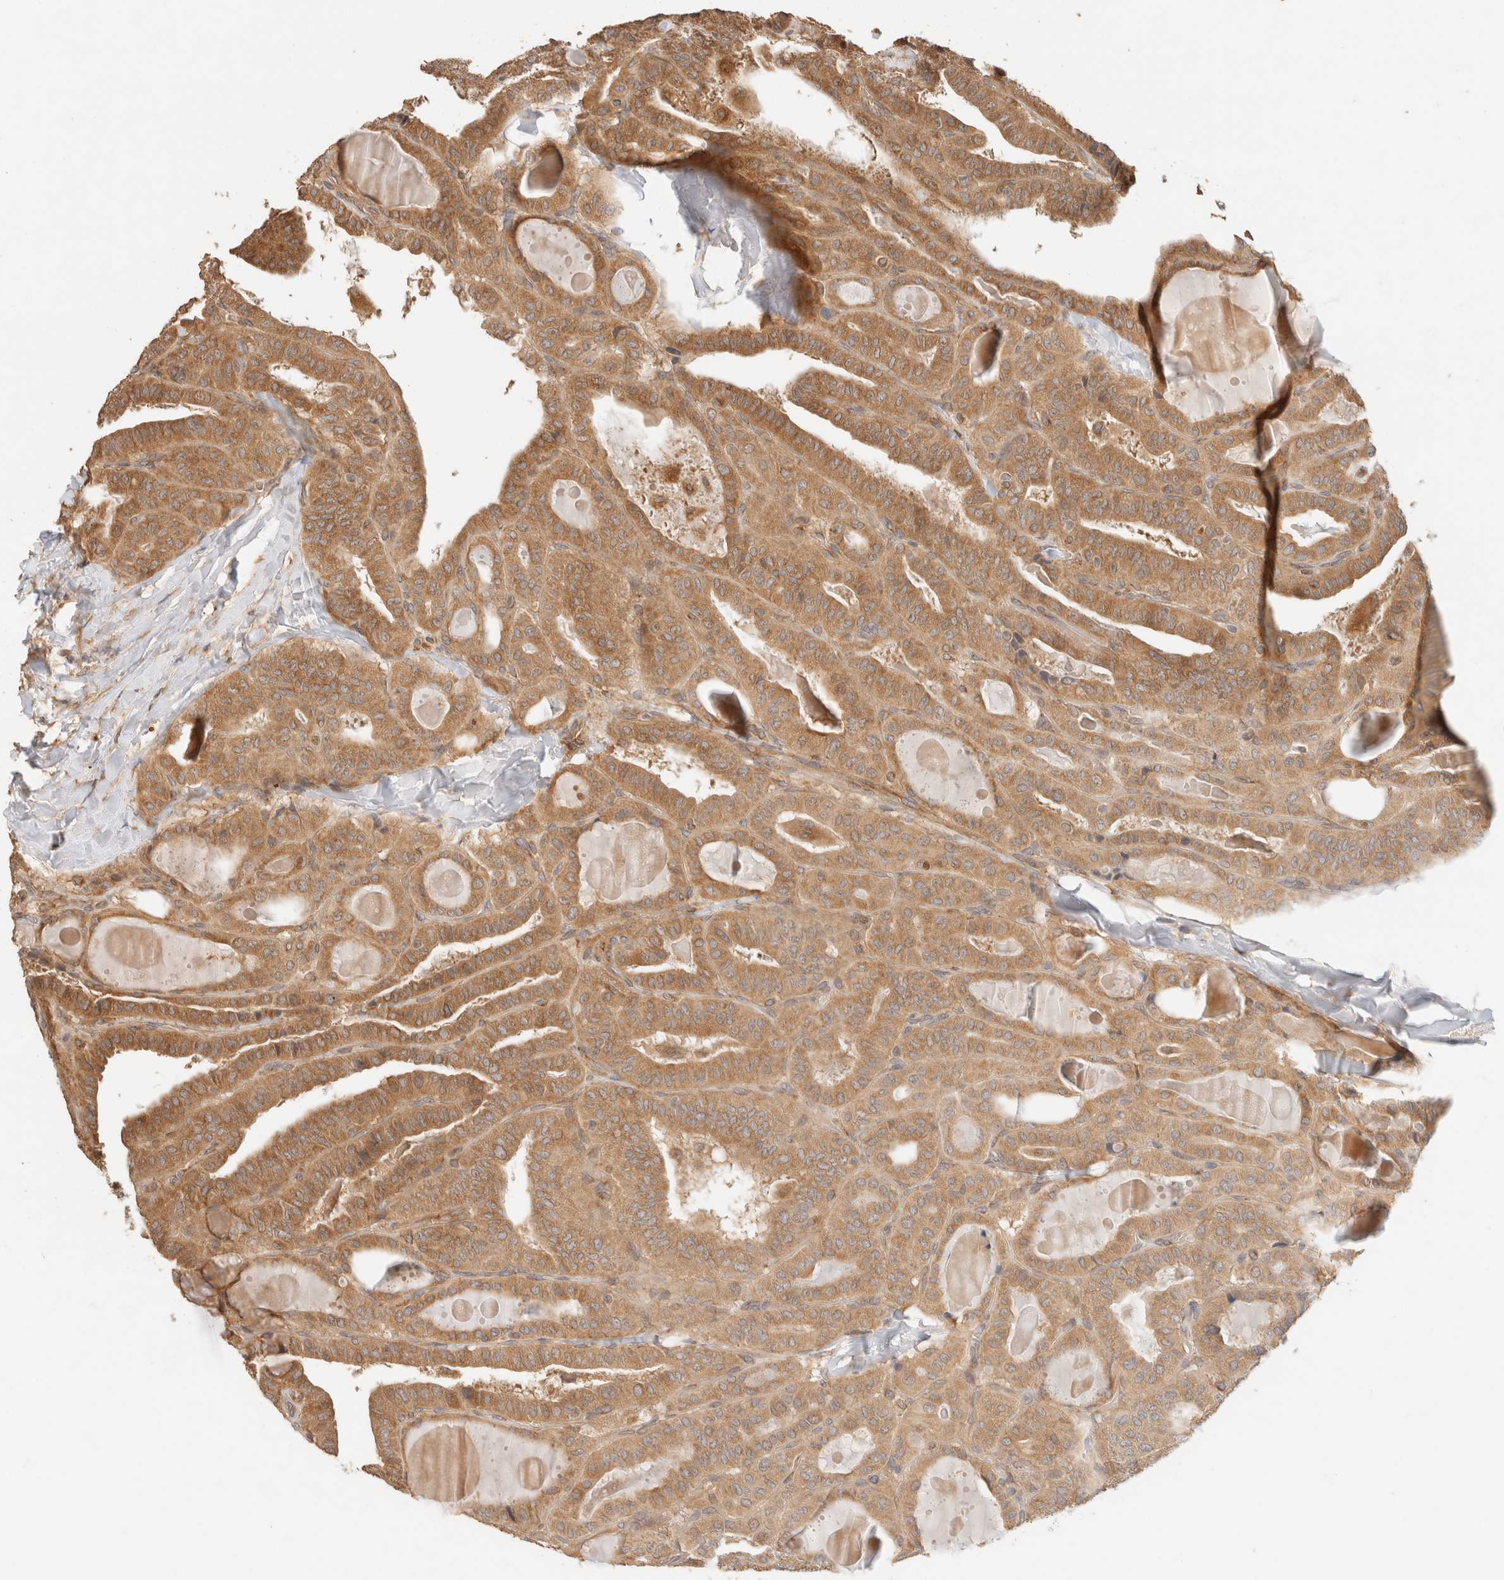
{"staining": {"intensity": "moderate", "quantity": ">75%", "location": "cytoplasmic/membranous"}, "tissue": "thyroid cancer", "cell_type": "Tumor cells", "image_type": "cancer", "snomed": [{"axis": "morphology", "description": "Papillary adenocarcinoma, NOS"}, {"axis": "topography", "description": "Thyroid gland"}], "caption": "Moderate cytoplasmic/membranous positivity for a protein is seen in about >75% of tumor cells of thyroid cancer (papillary adenocarcinoma) using IHC.", "gene": "TACC1", "patient": {"sex": "male", "age": 77}}